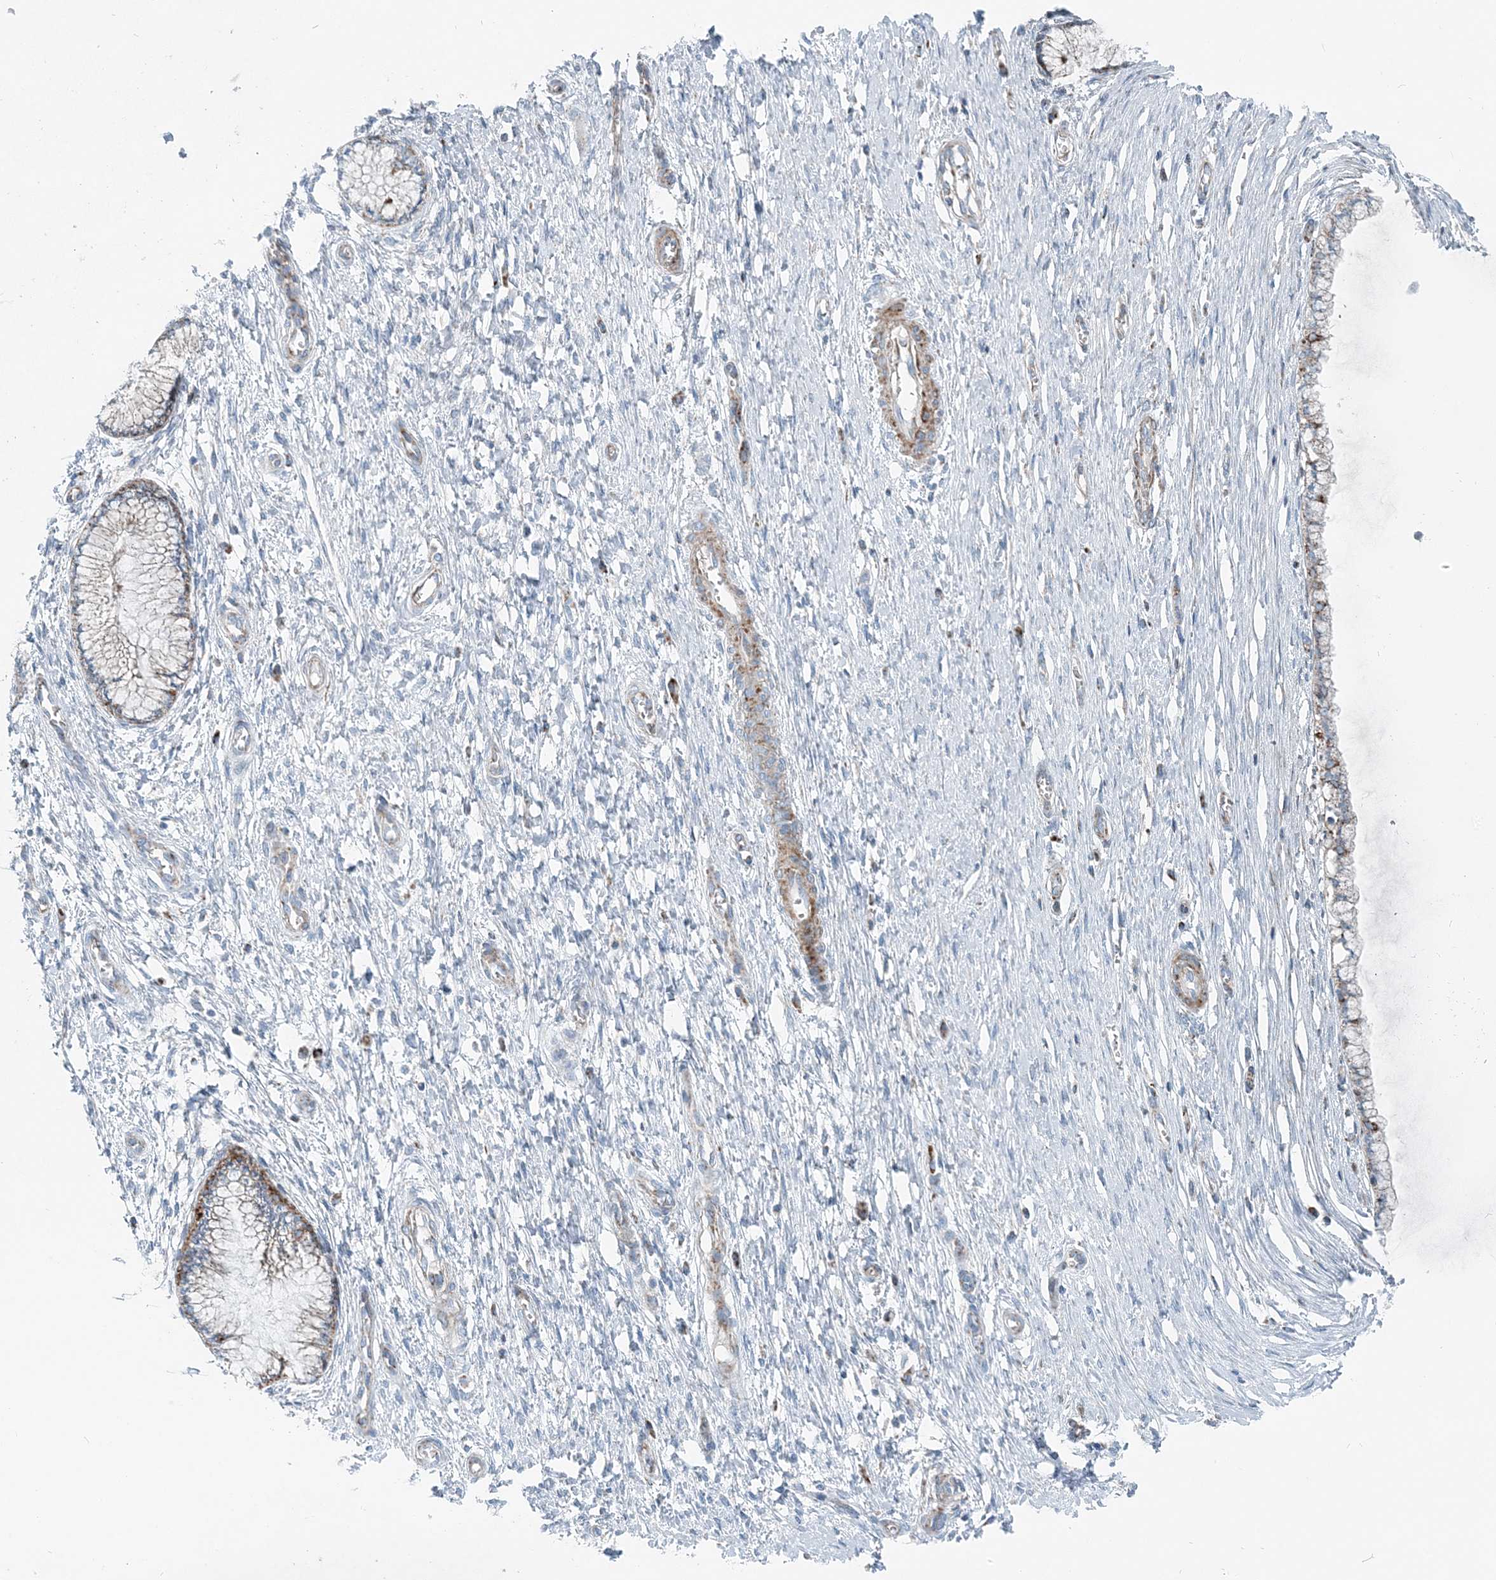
{"staining": {"intensity": "moderate", "quantity": "<25%", "location": "cytoplasmic/membranous"}, "tissue": "cervix", "cell_type": "Glandular cells", "image_type": "normal", "snomed": [{"axis": "morphology", "description": "Normal tissue, NOS"}, {"axis": "topography", "description": "Cervix"}], "caption": "The immunohistochemical stain shows moderate cytoplasmic/membranous positivity in glandular cells of normal cervix. (Stains: DAB (3,3'-diaminobenzidine) in brown, nuclei in blue, Microscopy: brightfield microscopy at high magnification).", "gene": "INTU", "patient": {"sex": "female", "age": 55}}